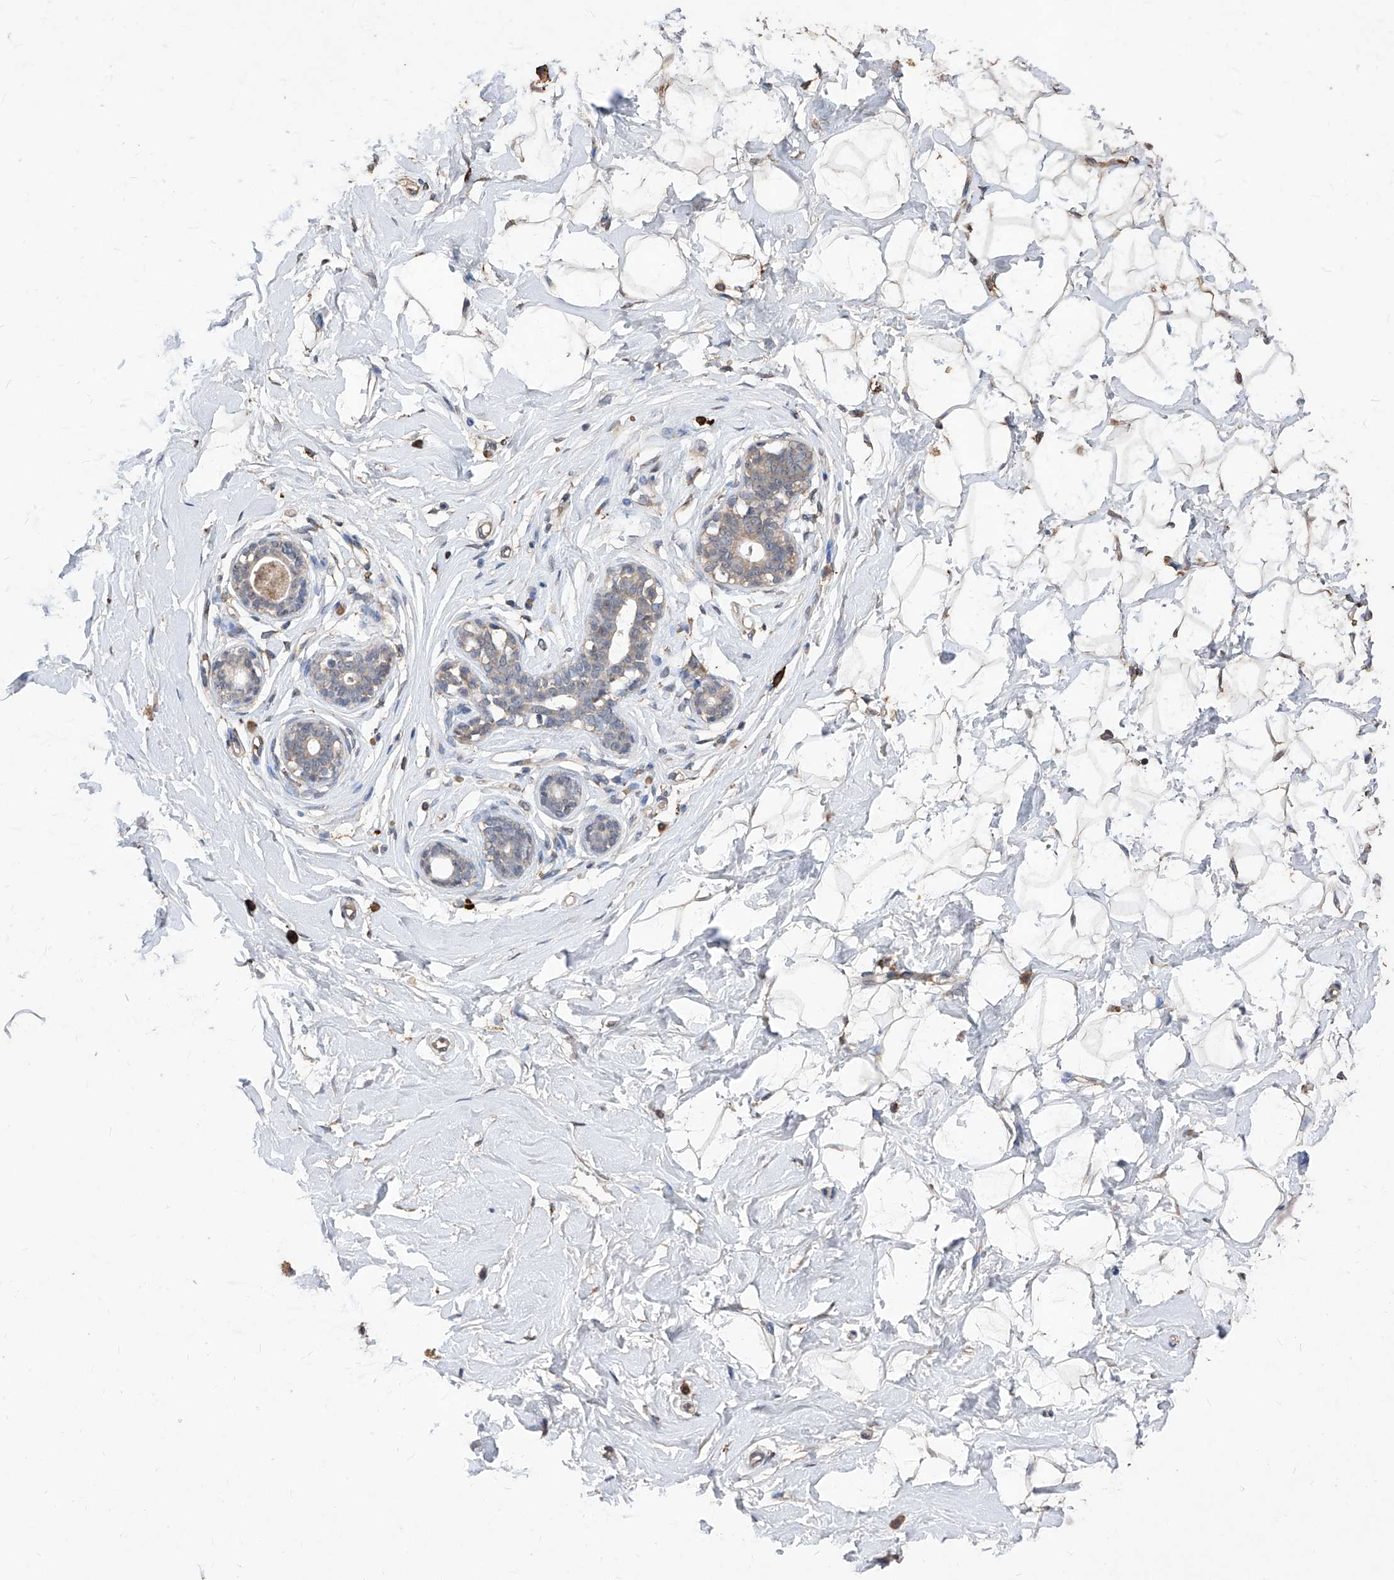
{"staining": {"intensity": "negative", "quantity": "none", "location": "none"}, "tissue": "breast", "cell_type": "Adipocytes", "image_type": "normal", "snomed": [{"axis": "morphology", "description": "Normal tissue, NOS"}, {"axis": "morphology", "description": "Adenoma, NOS"}, {"axis": "topography", "description": "Breast"}], "caption": "A photomicrograph of breast stained for a protein reveals no brown staining in adipocytes.", "gene": "EML1", "patient": {"sex": "female", "age": 23}}